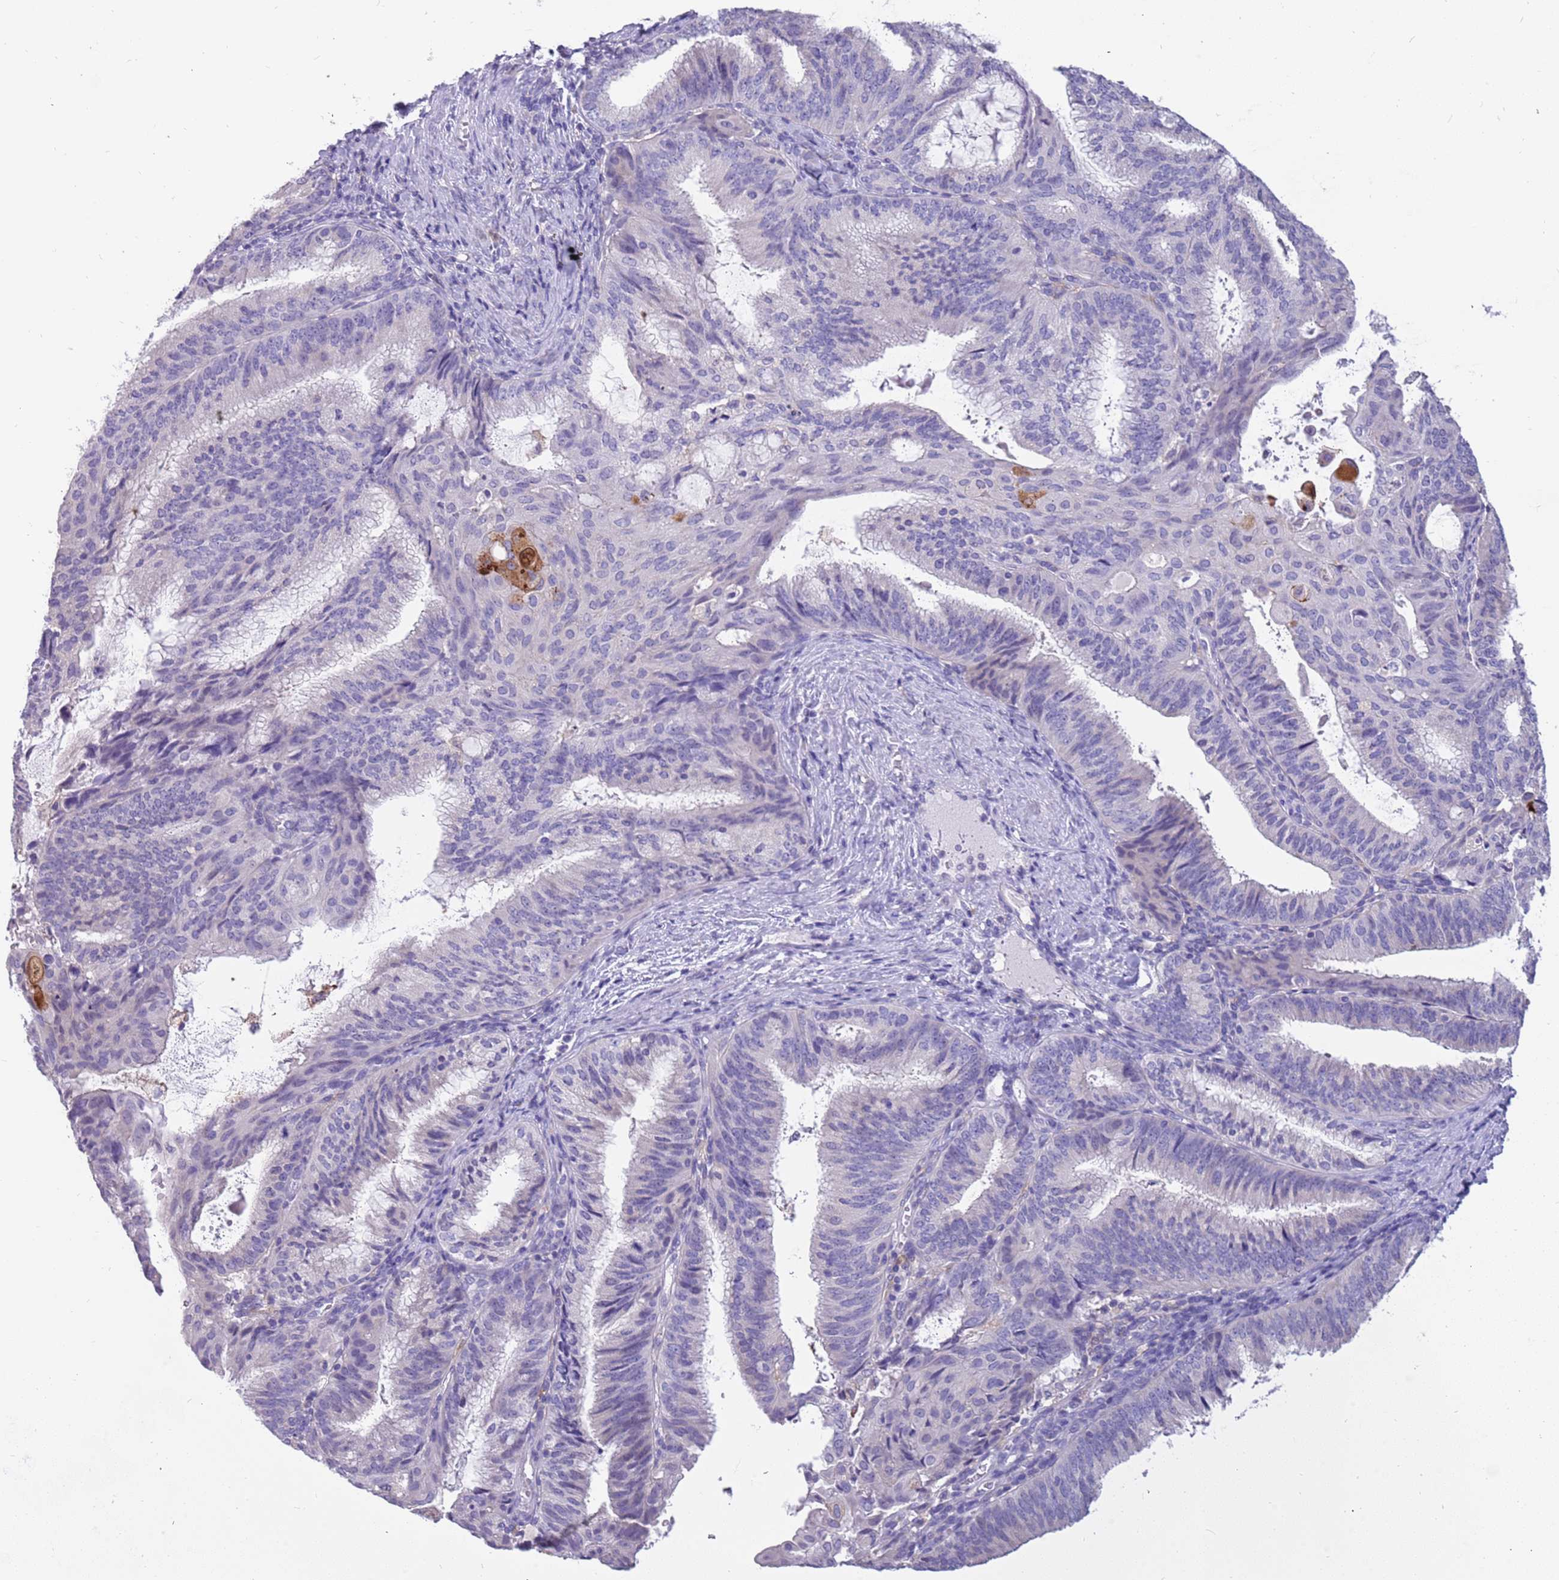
{"staining": {"intensity": "negative", "quantity": "none", "location": "none"}, "tissue": "endometrial cancer", "cell_type": "Tumor cells", "image_type": "cancer", "snomed": [{"axis": "morphology", "description": "Adenocarcinoma, NOS"}, {"axis": "topography", "description": "Endometrium"}], "caption": "Immunohistochemical staining of human endometrial cancer reveals no significant staining in tumor cells.", "gene": "RHCG", "patient": {"sex": "female", "age": 49}}